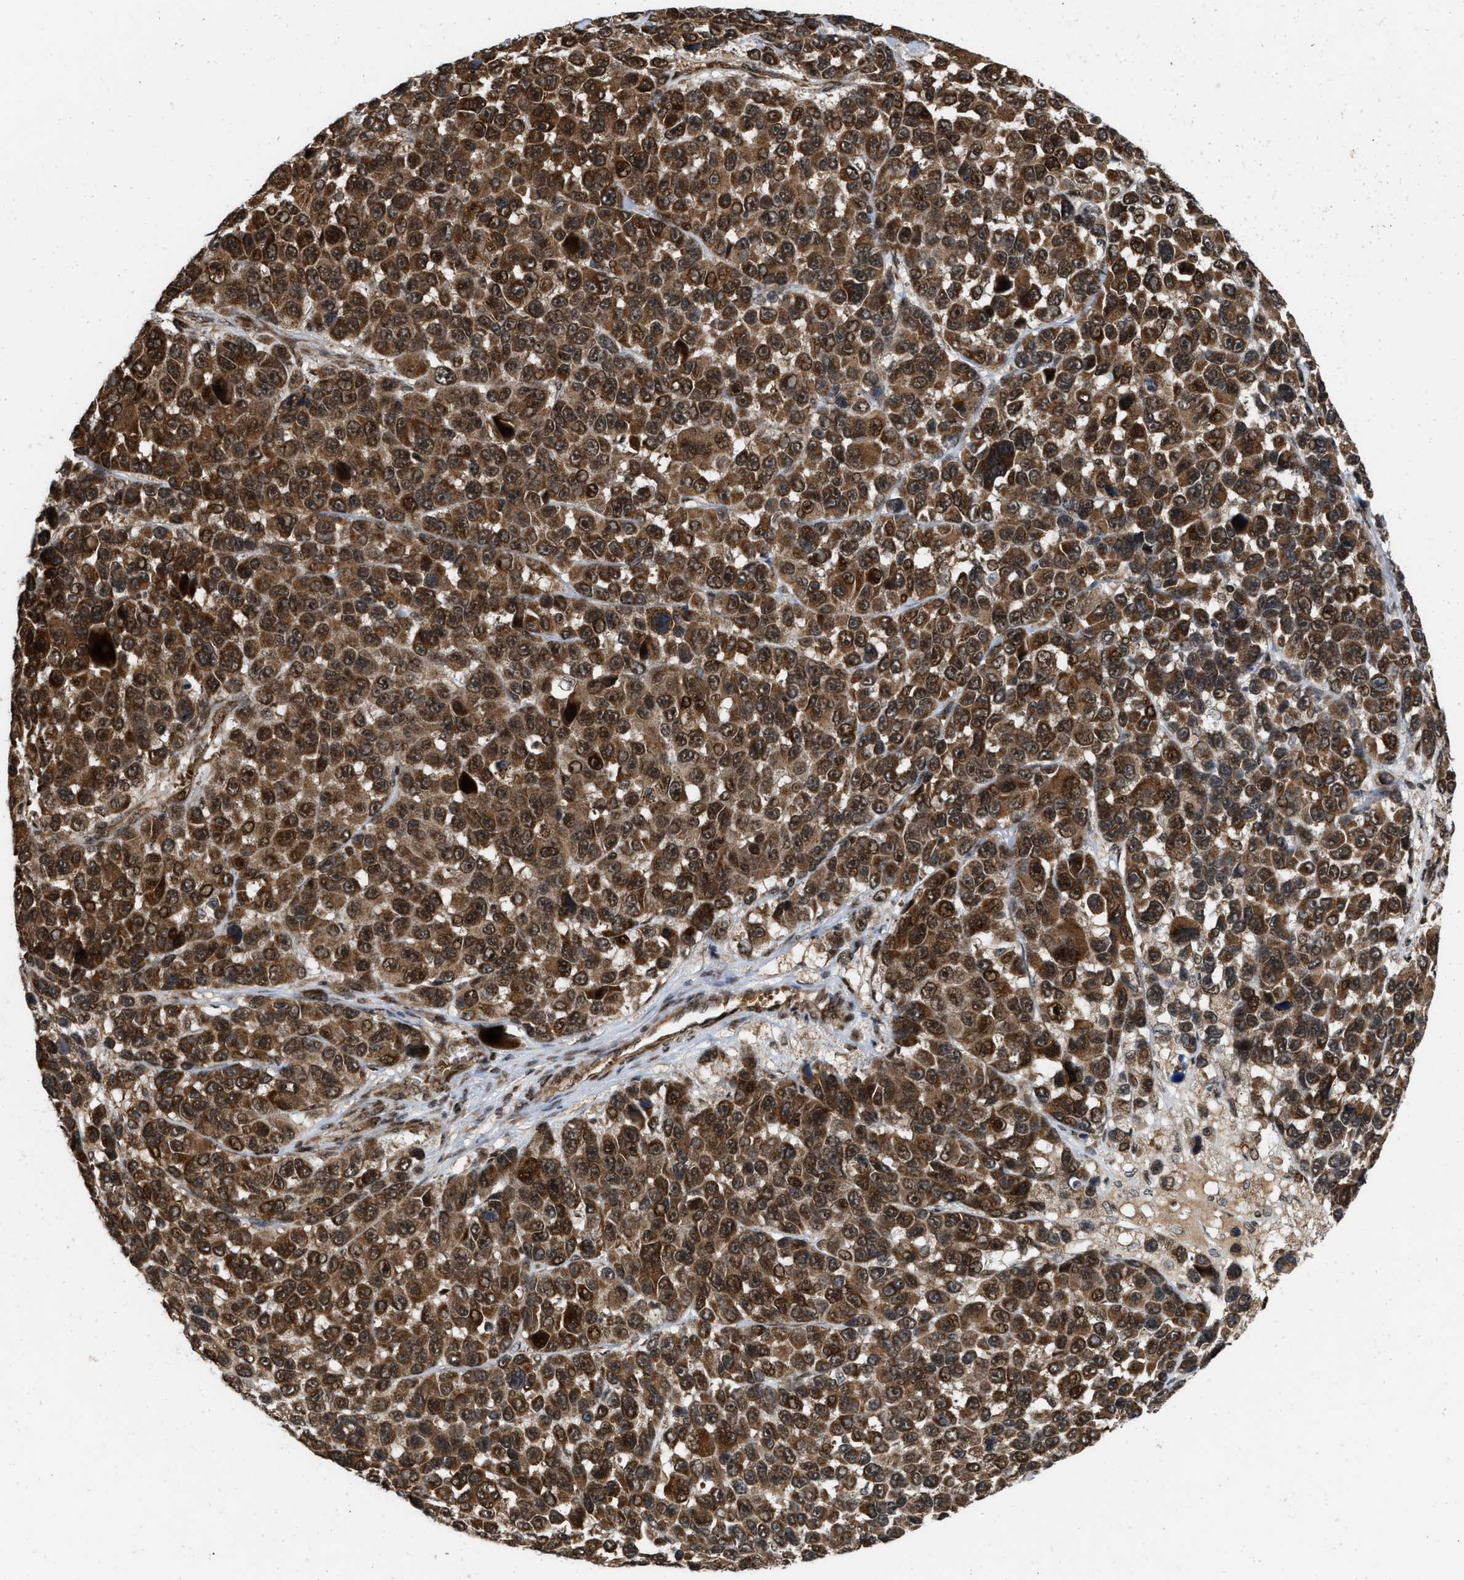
{"staining": {"intensity": "strong", "quantity": ">75%", "location": "cytoplasmic/membranous,nuclear"}, "tissue": "melanoma", "cell_type": "Tumor cells", "image_type": "cancer", "snomed": [{"axis": "morphology", "description": "Malignant melanoma, NOS"}, {"axis": "topography", "description": "Skin"}], "caption": "Strong cytoplasmic/membranous and nuclear protein positivity is appreciated in approximately >75% of tumor cells in malignant melanoma.", "gene": "ANKRD11", "patient": {"sex": "male", "age": 53}}